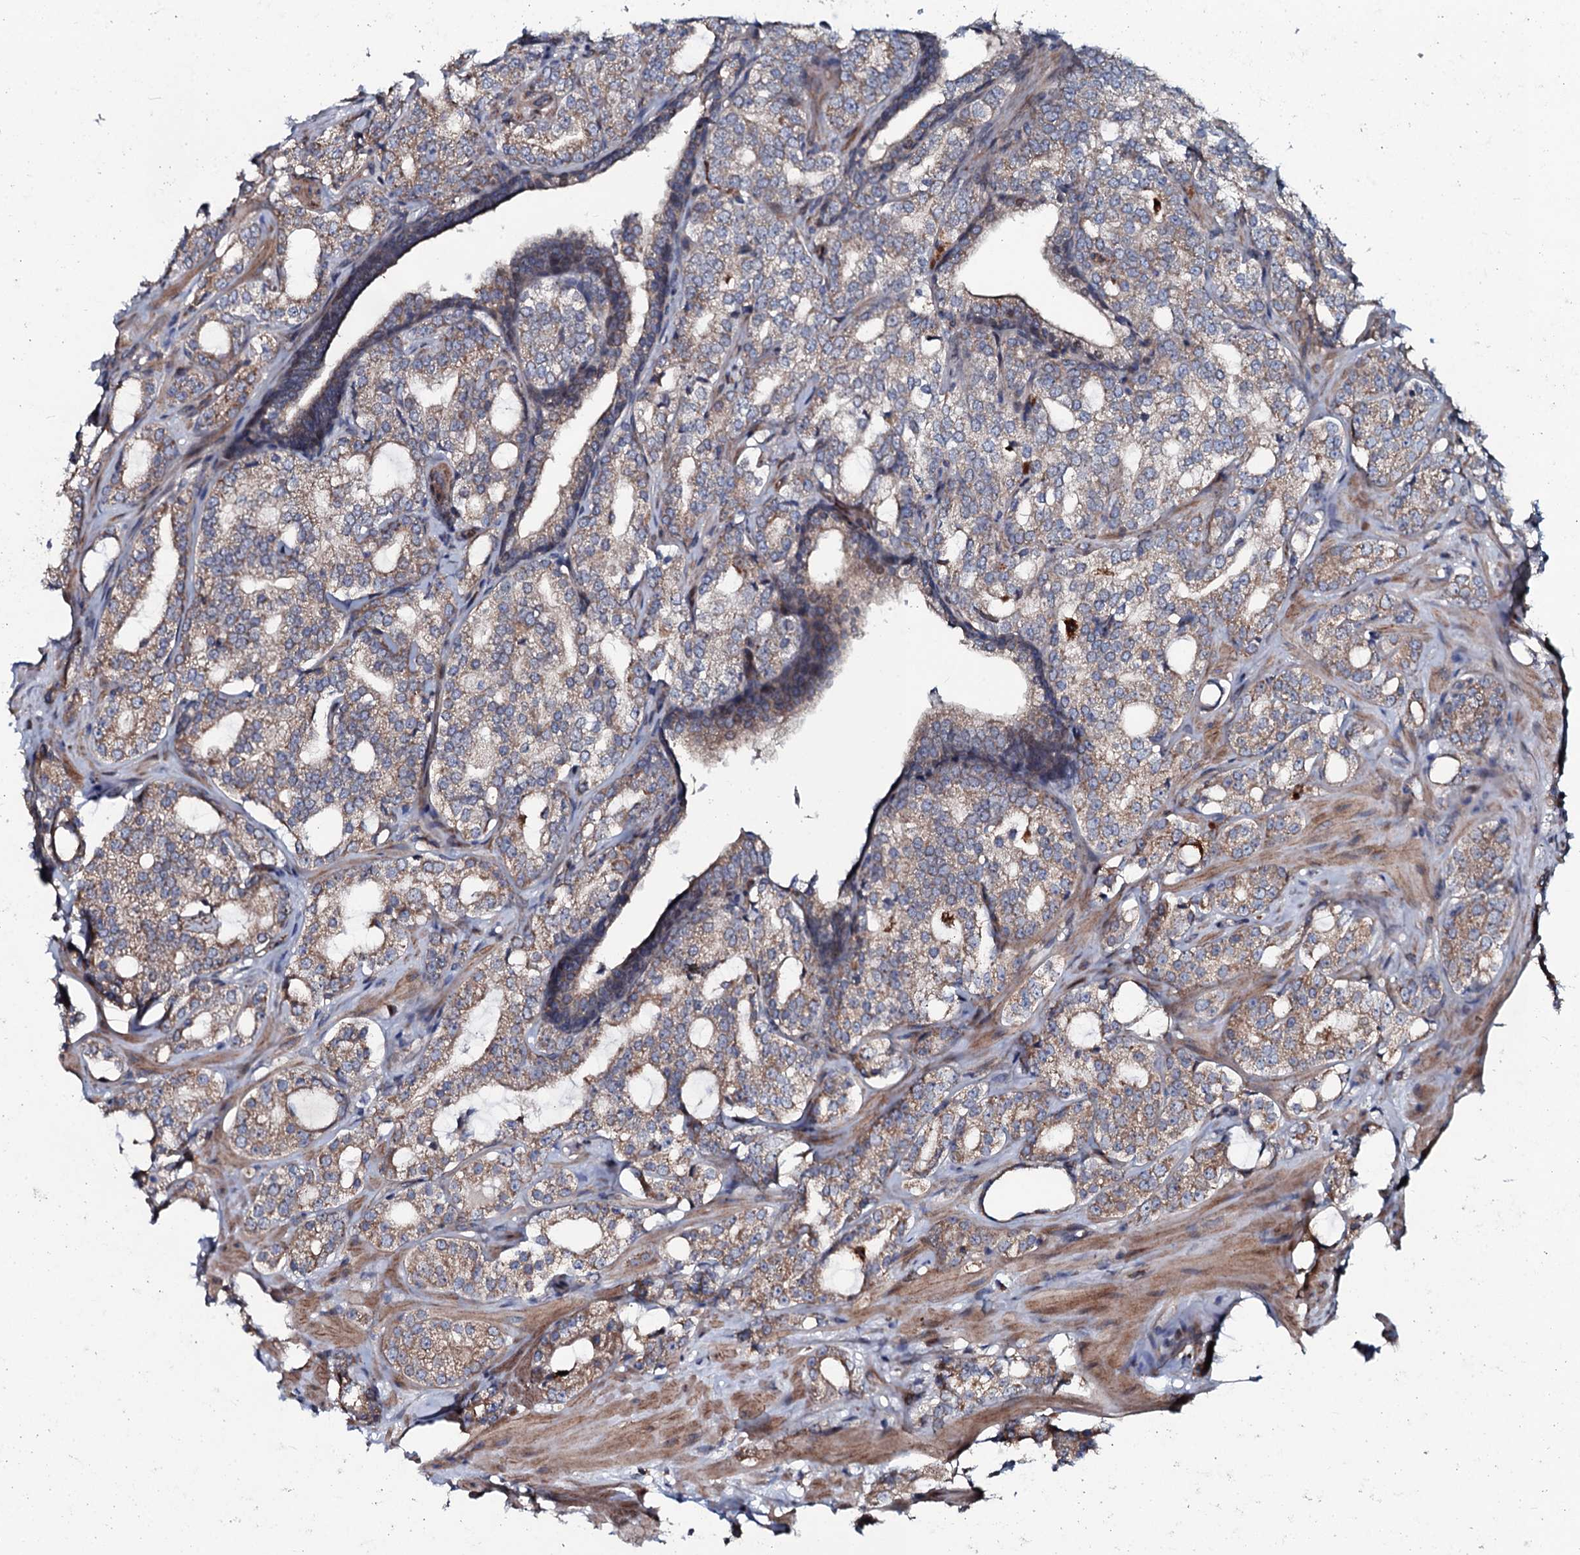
{"staining": {"intensity": "moderate", "quantity": "25%-75%", "location": "cytoplasmic/membranous"}, "tissue": "prostate cancer", "cell_type": "Tumor cells", "image_type": "cancer", "snomed": [{"axis": "morphology", "description": "Adenocarcinoma, High grade"}, {"axis": "topography", "description": "Prostate"}], "caption": "Adenocarcinoma (high-grade) (prostate) stained with DAB (3,3'-diaminobenzidine) immunohistochemistry shows medium levels of moderate cytoplasmic/membranous expression in about 25%-75% of tumor cells.", "gene": "KCTD4", "patient": {"sex": "male", "age": 64}}